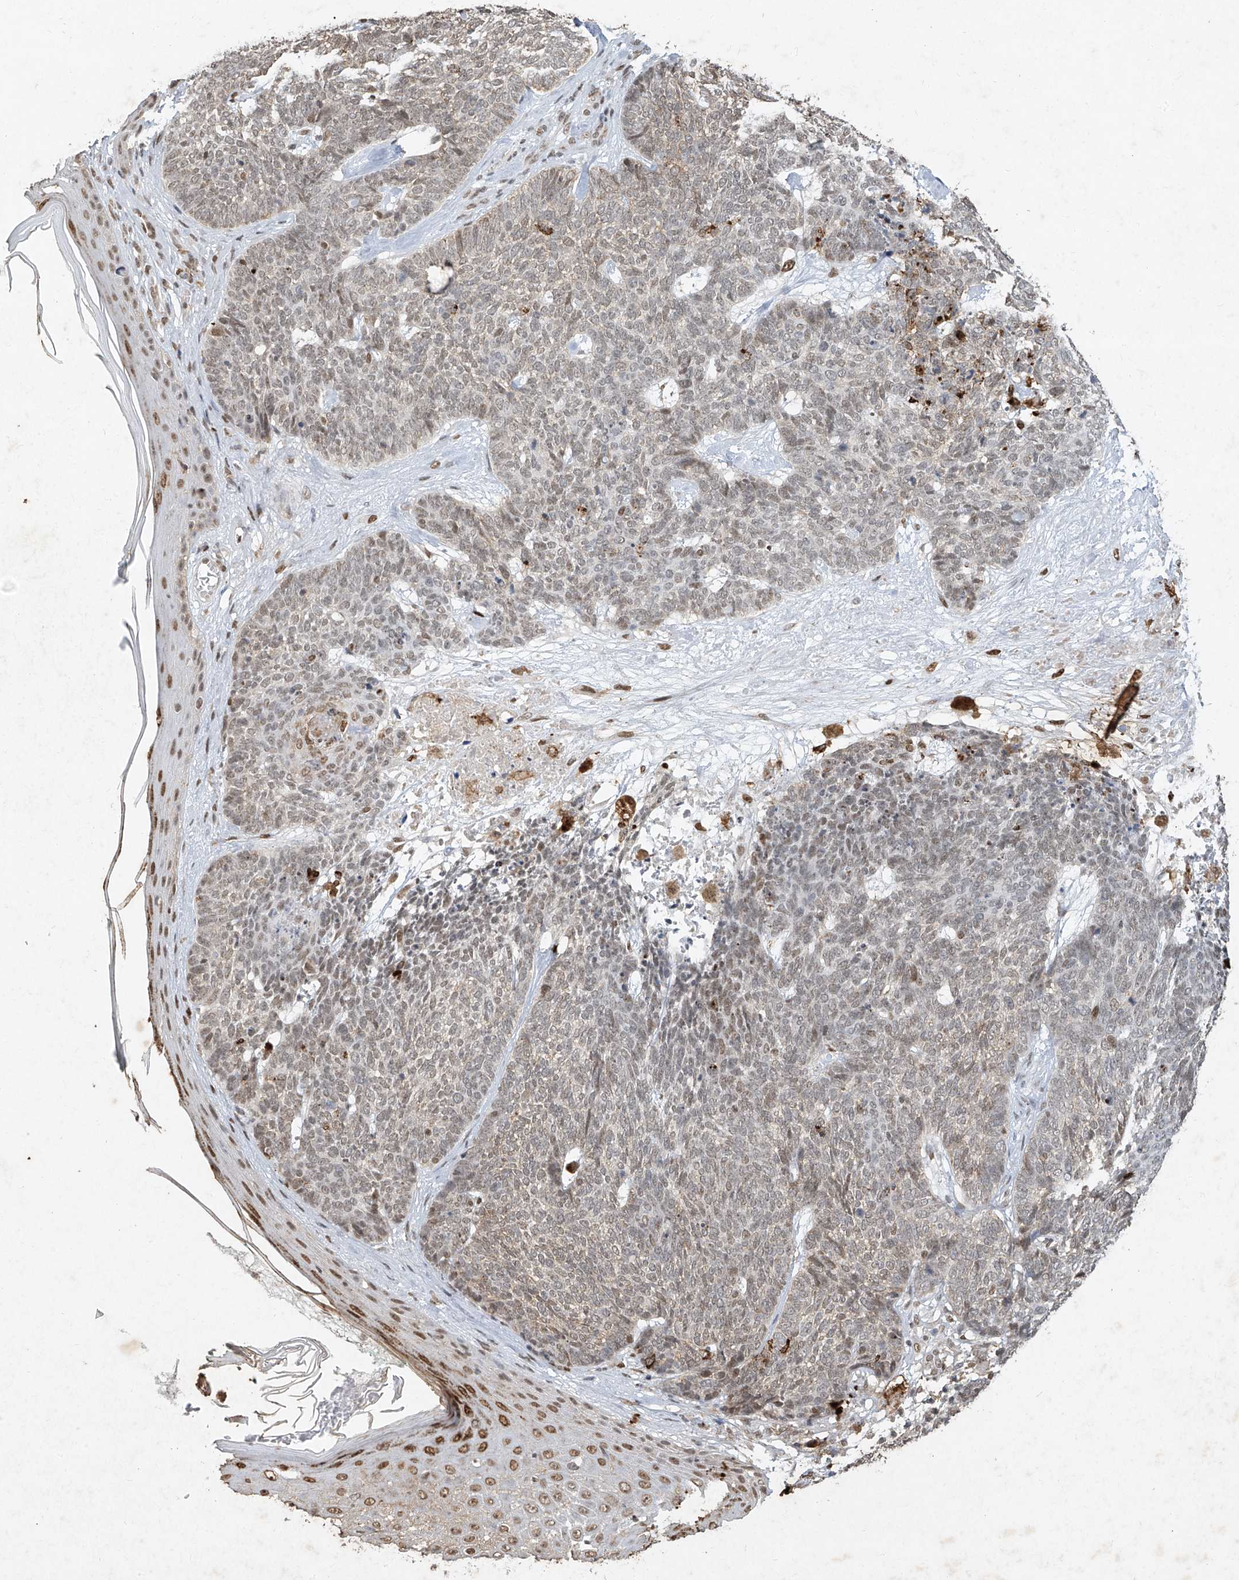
{"staining": {"intensity": "weak", "quantity": "25%-75%", "location": "nuclear"}, "tissue": "skin cancer", "cell_type": "Tumor cells", "image_type": "cancer", "snomed": [{"axis": "morphology", "description": "Basal cell carcinoma"}, {"axis": "topography", "description": "Skin"}], "caption": "This histopathology image reveals immunohistochemistry staining of human basal cell carcinoma (skin), with low weak nuclear positivity in approximately 25%-75% of tumor cells.", "gene": "ATRIP", "patient": {"sex": "female", "age": 84}}